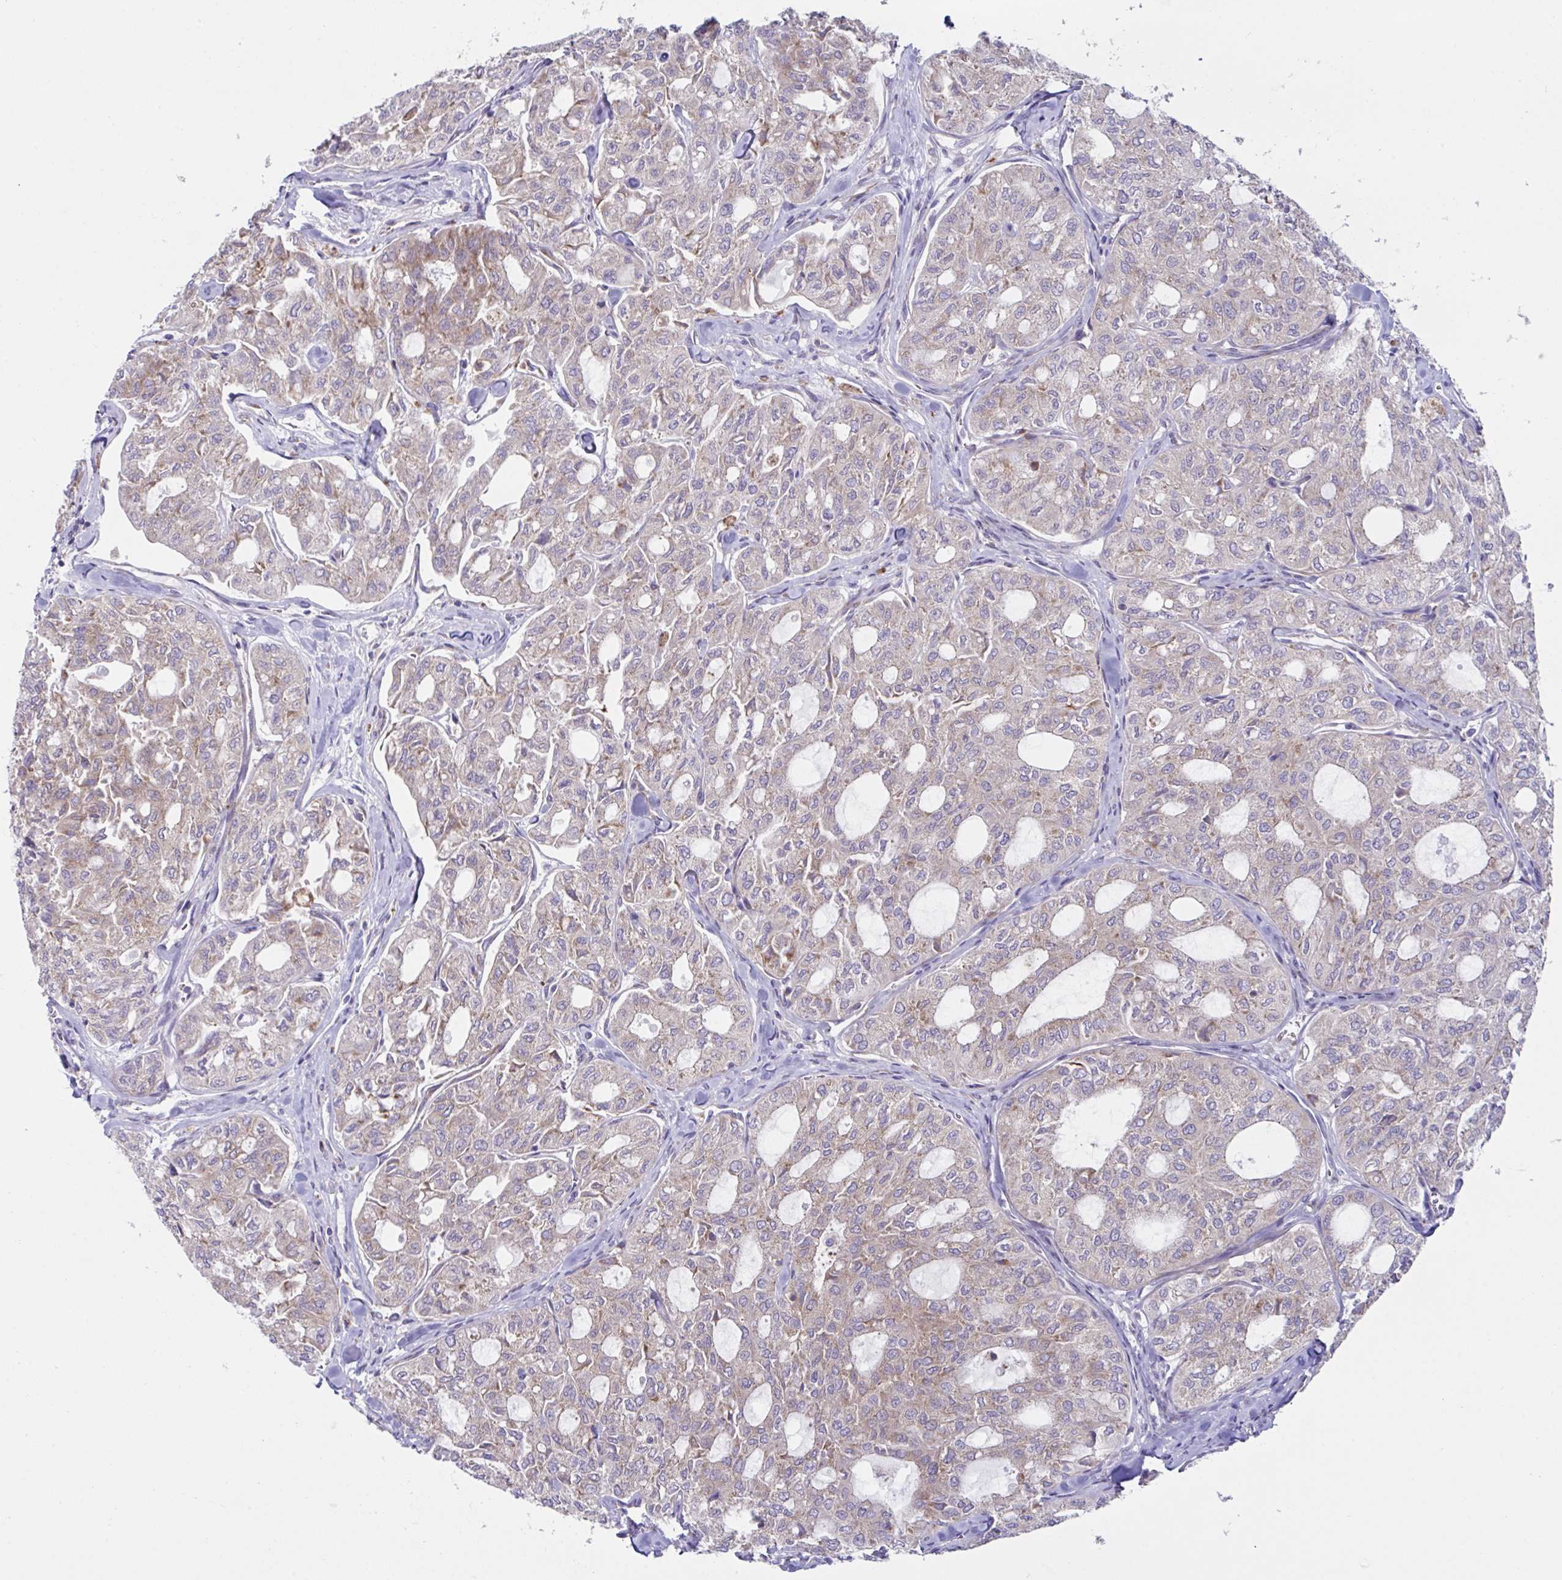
{"staining": {"intensity": "moderate", "quantity": "<25%", "location": "cytoplasmic/membranous"}, "tissue": "thyroid cancer", "cell_type": "Tumor cells", "image_type": "cancer", "snomed": [{"axis": "morphology", "description": "Follicular adenoma carcinoma, NOS"}, {"axis": "topography", "description": "Thyroid gland"}], "caption": "The micrograph shows a brown stain indicating the presence of a protein in the cytoplasmic/membranous of tumor cells in follicular adenoma carcinoma (thyroid). (DAB IHC with brightfield microscopy, high magnification).", "gene": "FAU", "patient": {"sex": "male", "age": 75}}